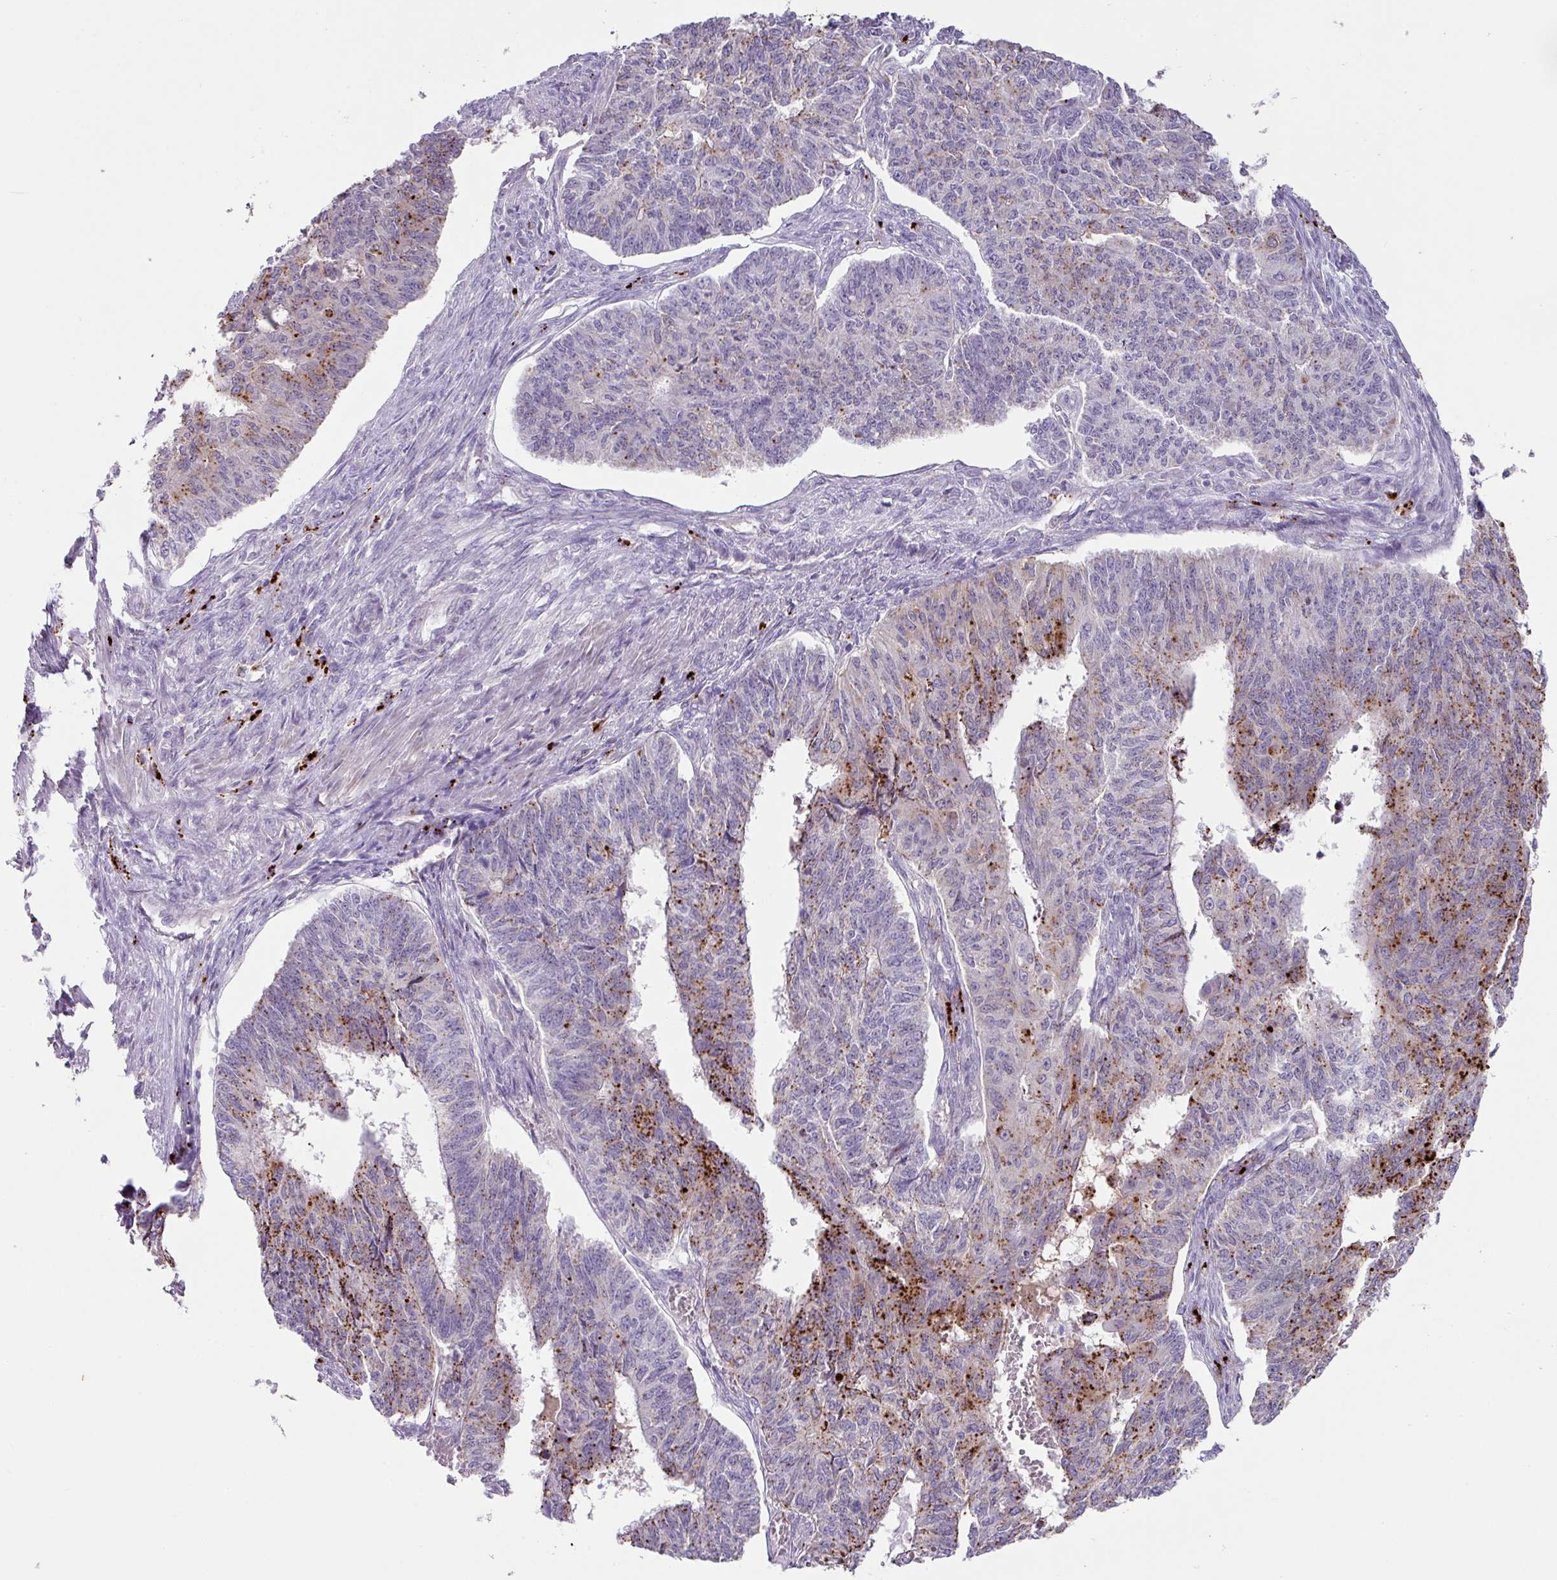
{"staining": {"intensity": "strong", "quantity": "<25%", "location": "cytoplasmic/membranous"}, "tissue": "endometrial cancer", "cell_type": "Tumor cells", "image_type": "cancer", "snomed": [{"axis": "morphology", "description": "Adenocarcinoma, NOS"}, {"axis": "topography", "description": "Endometrium"}], "caption": "Tumor cells show medium levels of strong cytoplasmic/membranous expression in about <25% of cells in human endometrial adenocarcinoma.", "gene": "PLEKHH3", "patient": {"sex": "female", "age": 32}}